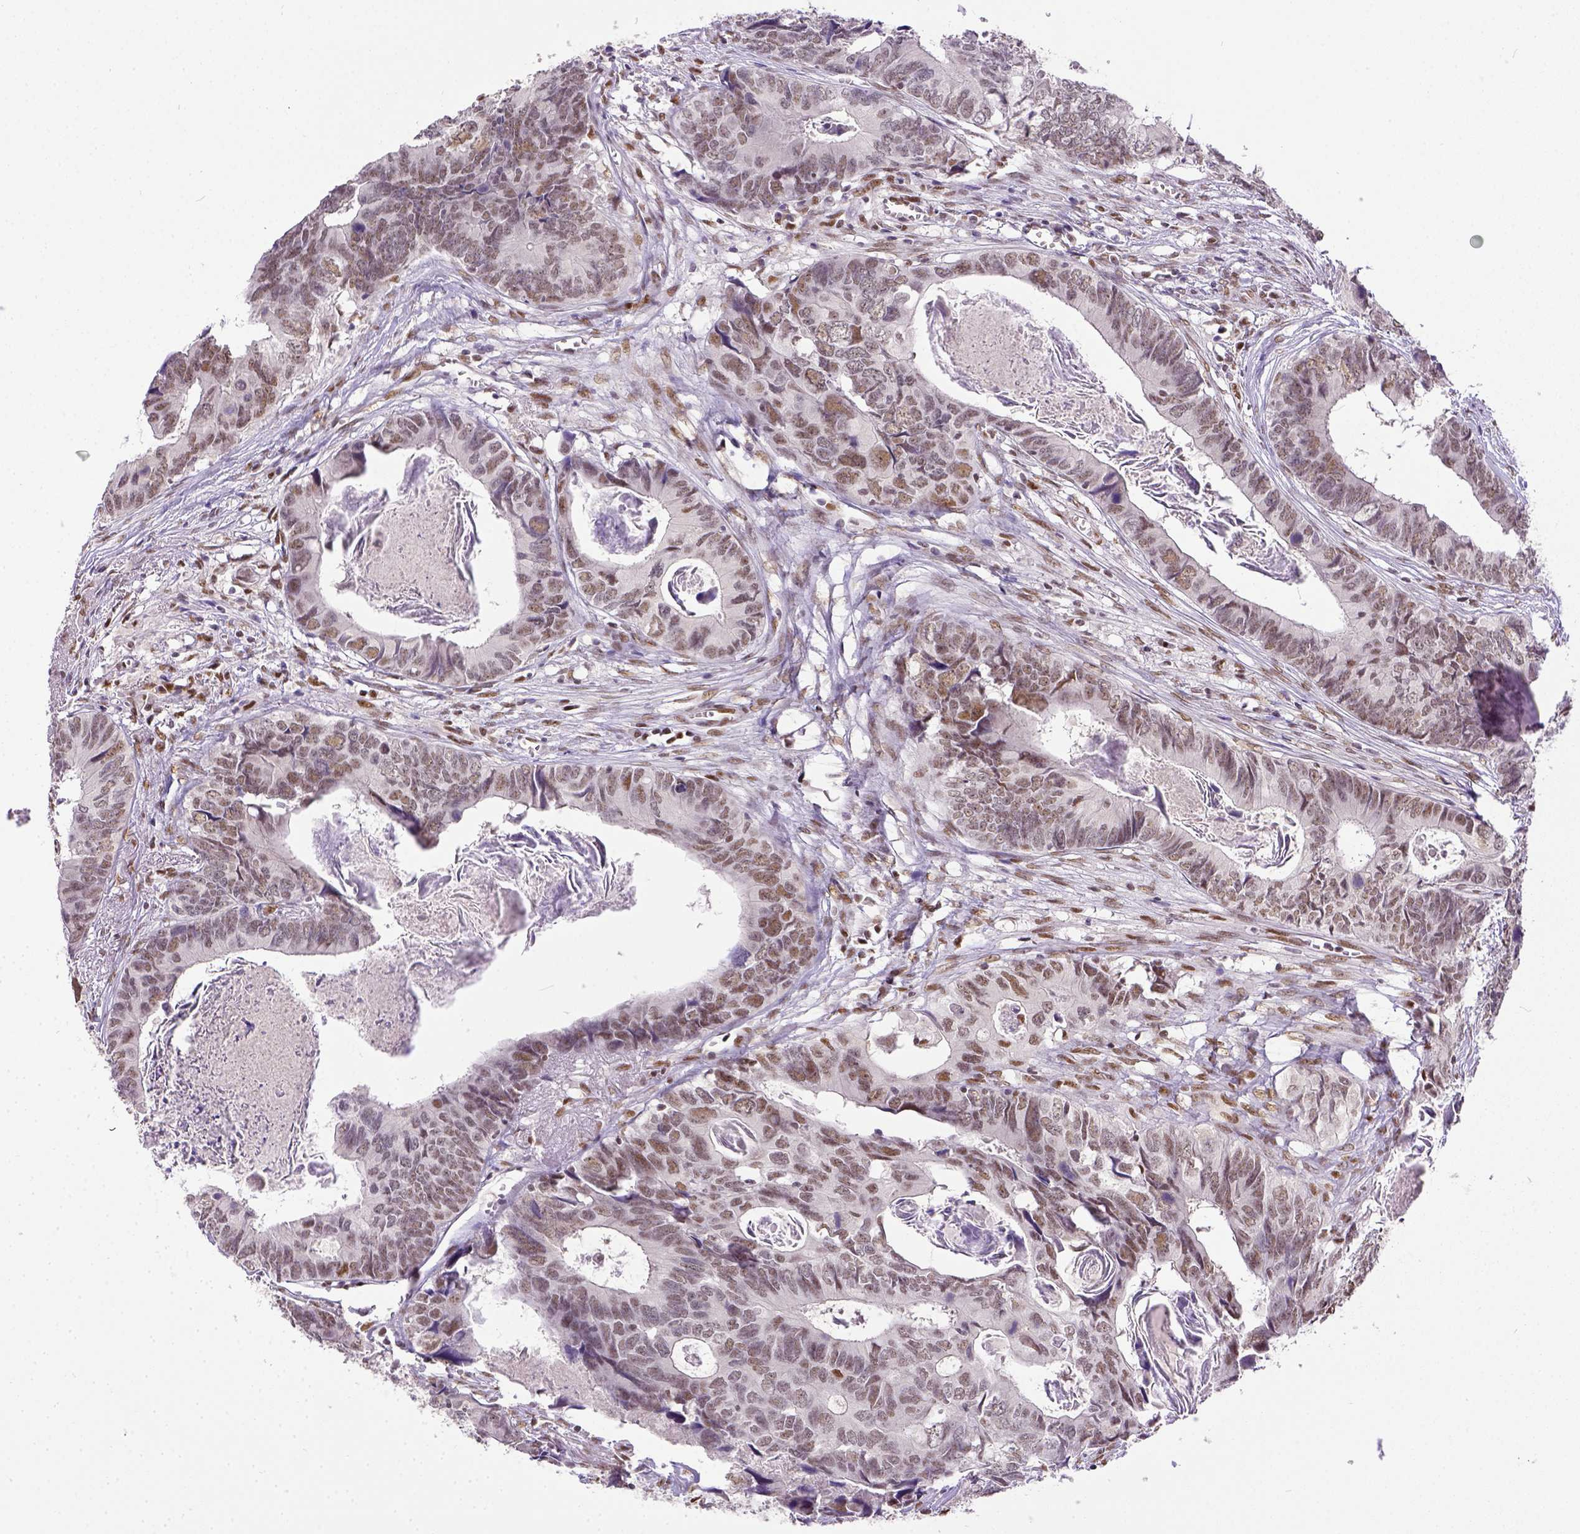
{"staining": {"intensity": "moderate", "quantity": ">75%", "location": "cytoplasmic/membranous"}, "tissue": "colorectal cancer", "cell_type": "Tumor cells", "image_type": "cancer", "snomed": [{"axis": "morphology", "description": "Adenocarcinoma, NOS"}, {"axis": "topography", "description": "Colon"}], "caption": "Colorectal adenocarcinoma tissue demonstrates moderate cytoplasmic/membranous expression in approximately >75% of tumor cells", "gene": "ERCC1", "patient": {"sex": "female", "age": 82}}